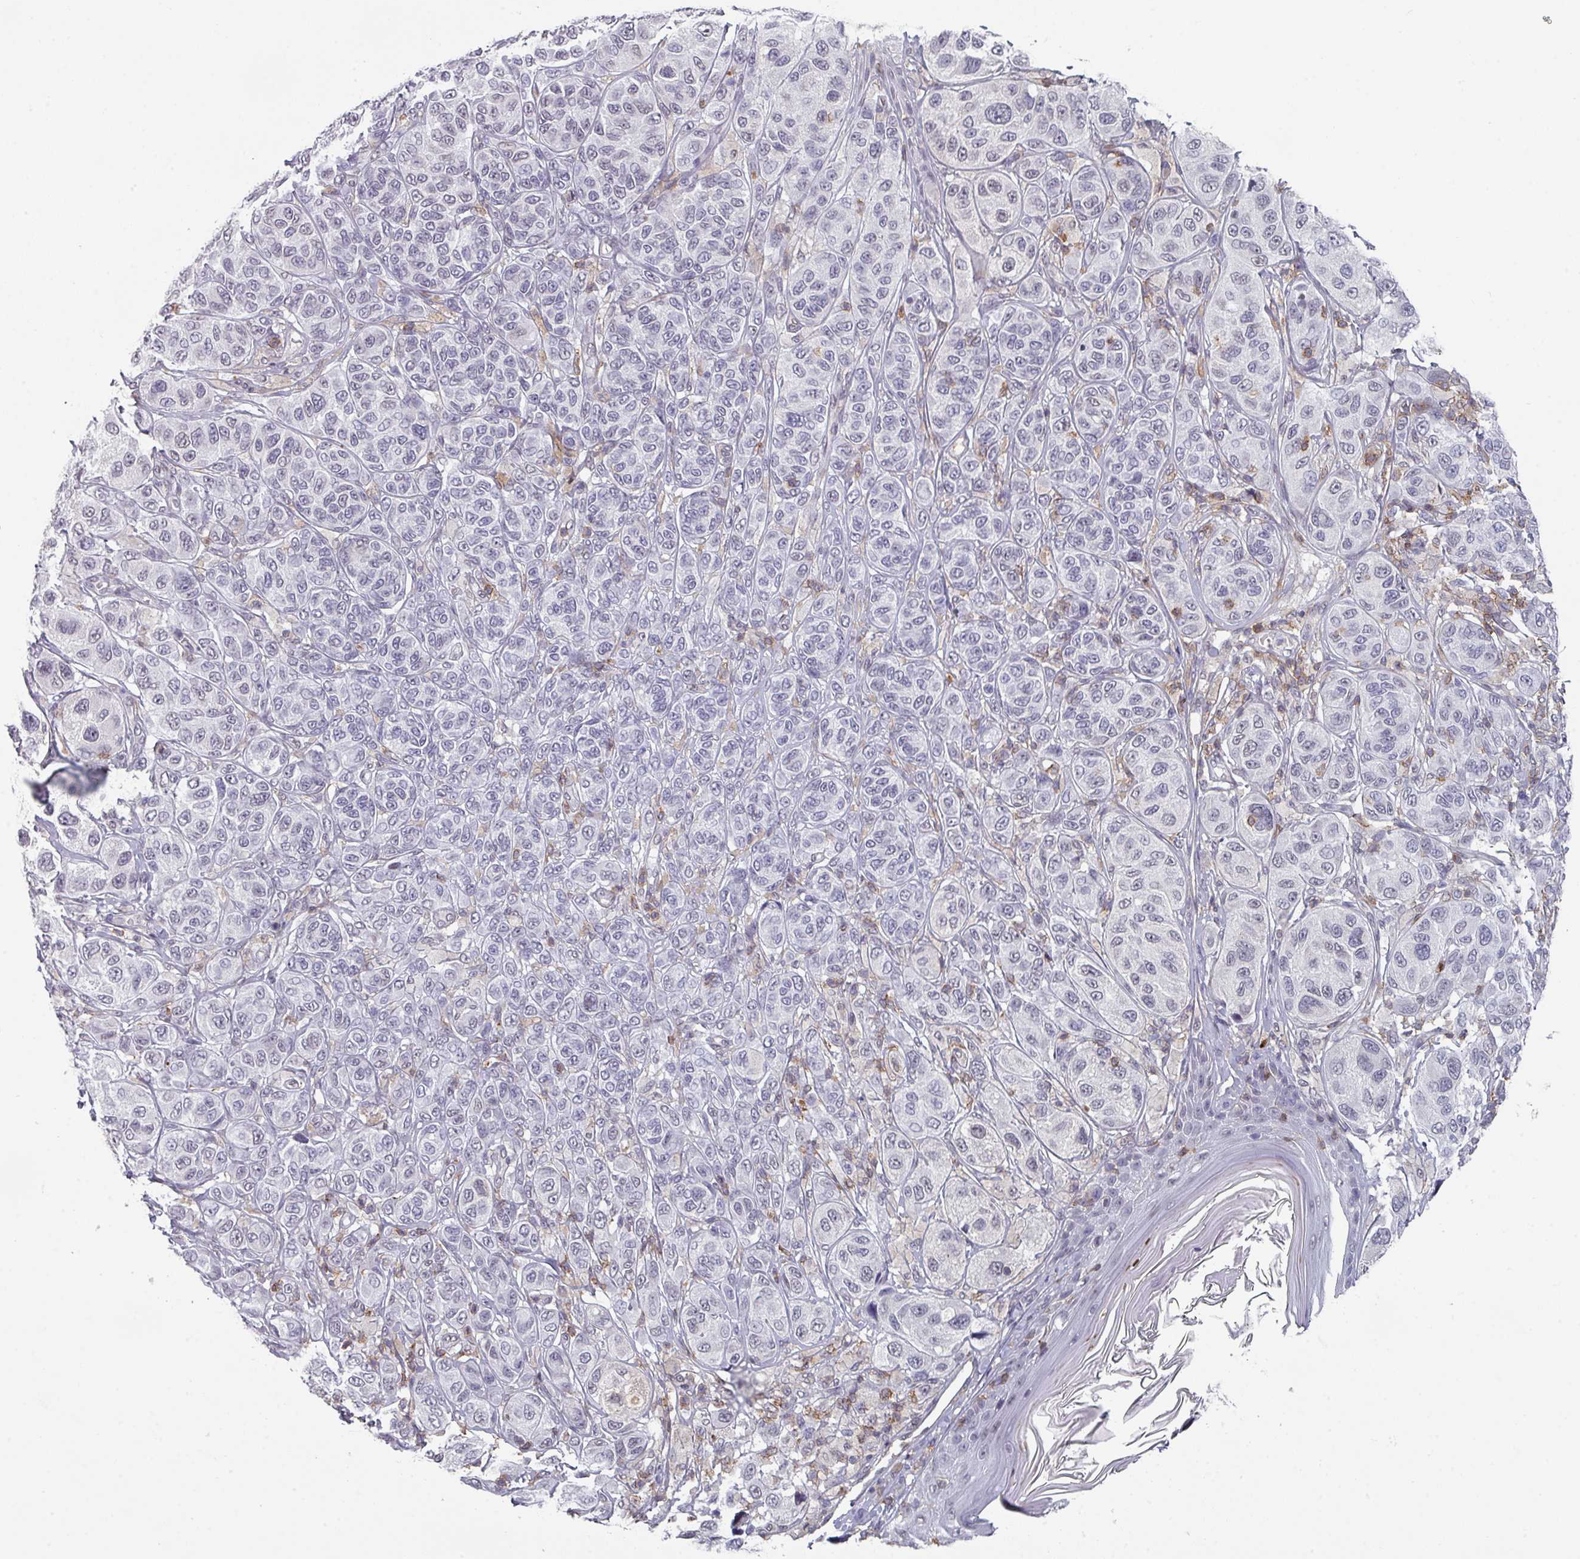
{"staining": {"intensity": "negative", "quantity": "none", "location": "none"}, "tissue": "melanoma", "cell_type": "Tumor cells", "image_type": "cancer", "snomed": [{"axis": "morphology", "description": "Malignant melanoma, NOS"}, {"axis": "topography", "description": "Skin"}], "caption": "The IHC photomicrograph has no significant staining in tumor cells of malignant melanoma tissue.", "gene": "RASAL3", "patient": {"sex": "male", "age": 42}}